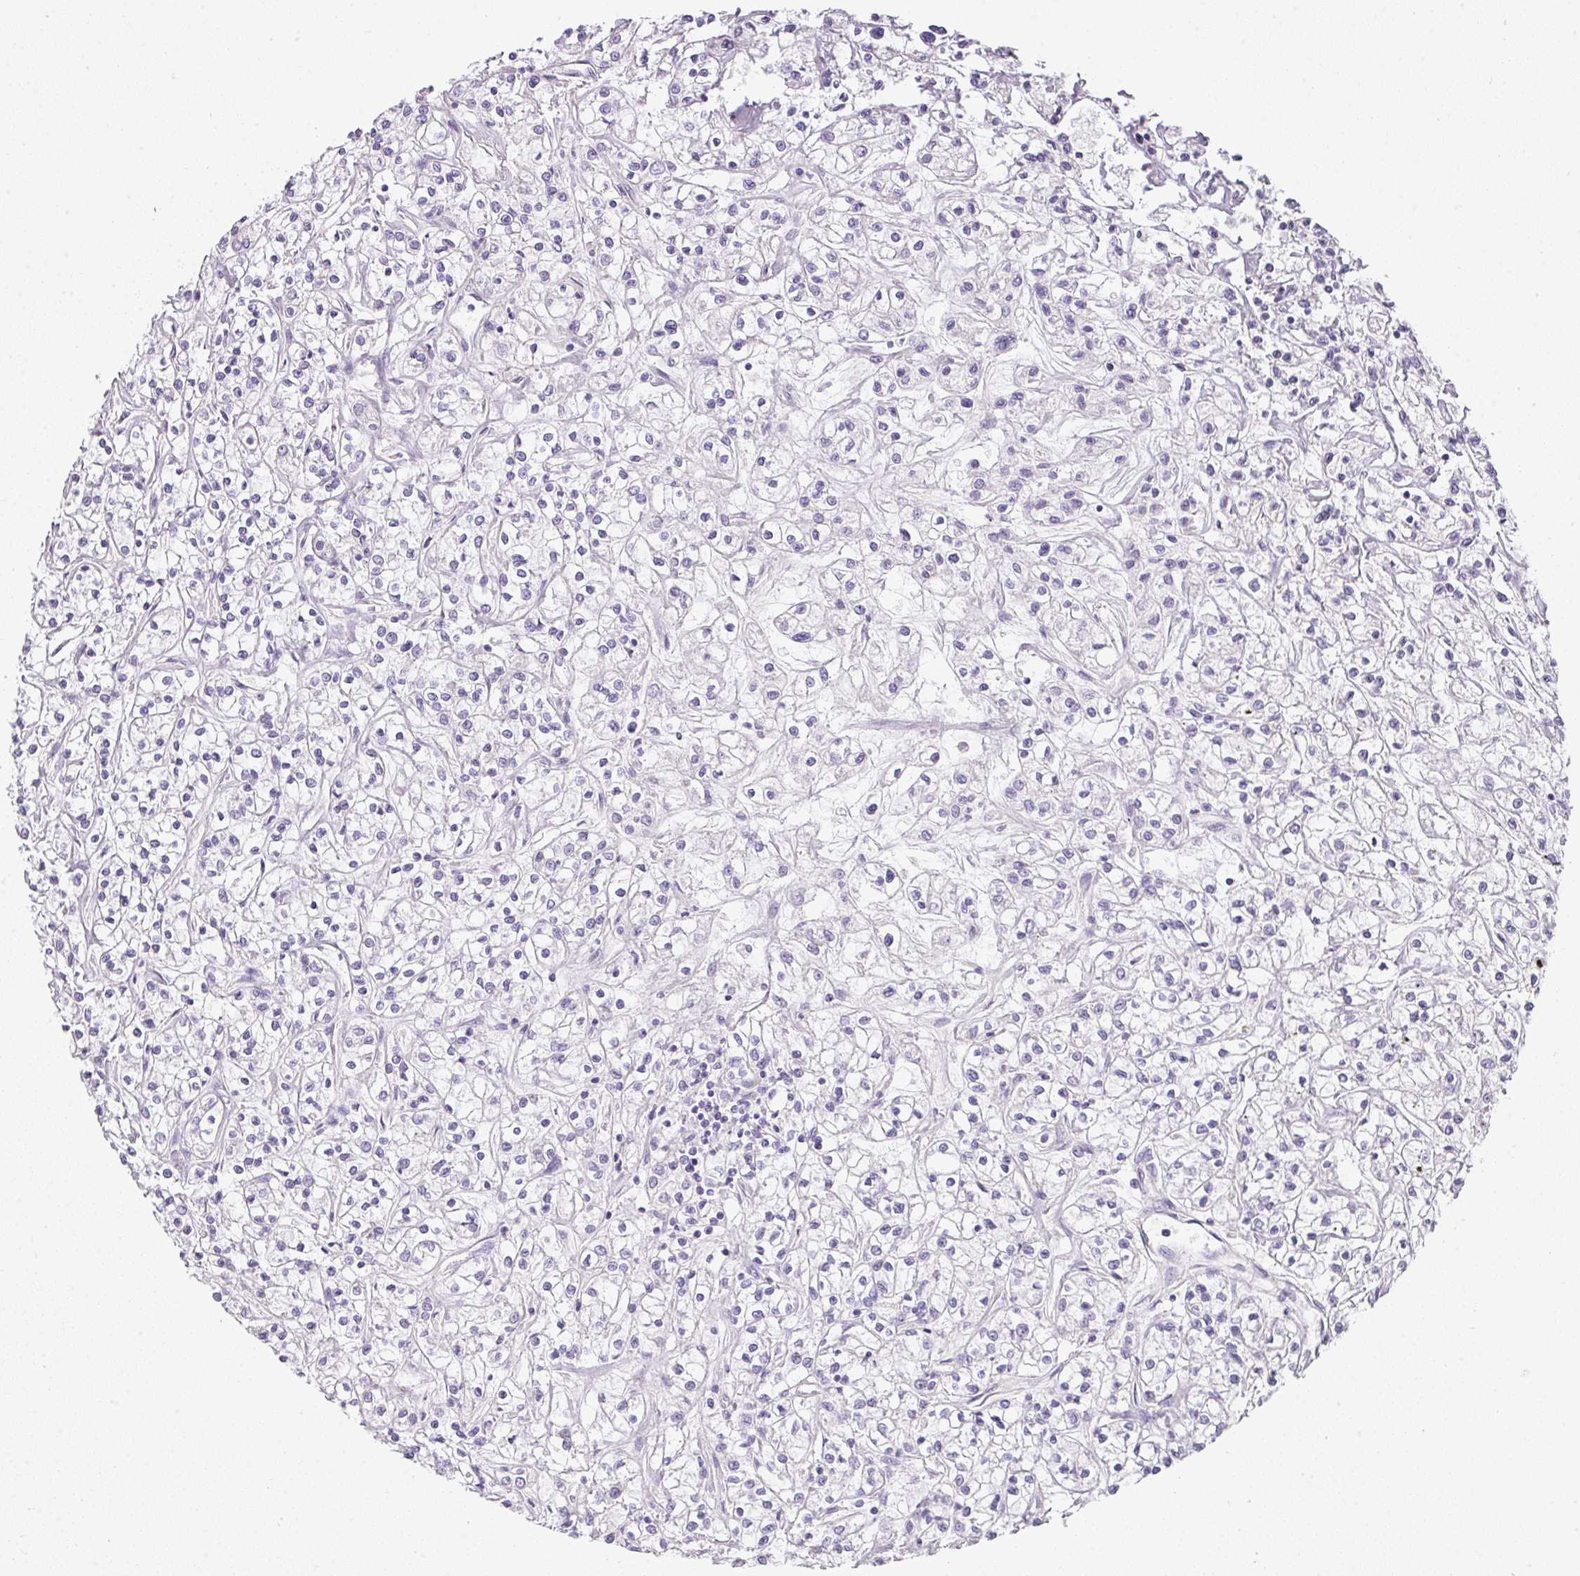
{"staining": {"intensity": "negative", "quantity": "none", "location": "none"}, "tissue": "renal cancer", "cell_type": "Tumor cells", "image_type": "cancer", "snomed": [{"axis": "morphology", "description": "Adenocarcinoma, NOS"}, {"axis": "topography", "description": "Kidney"}], "caption": "This is an immunohistochemistry (IHC) histopathology image of human renal cancer (adenocarcinoma). There is no expression in tumor cells.", "gene": "RAX2", "patient": {"sex": "female", "age": 59}}